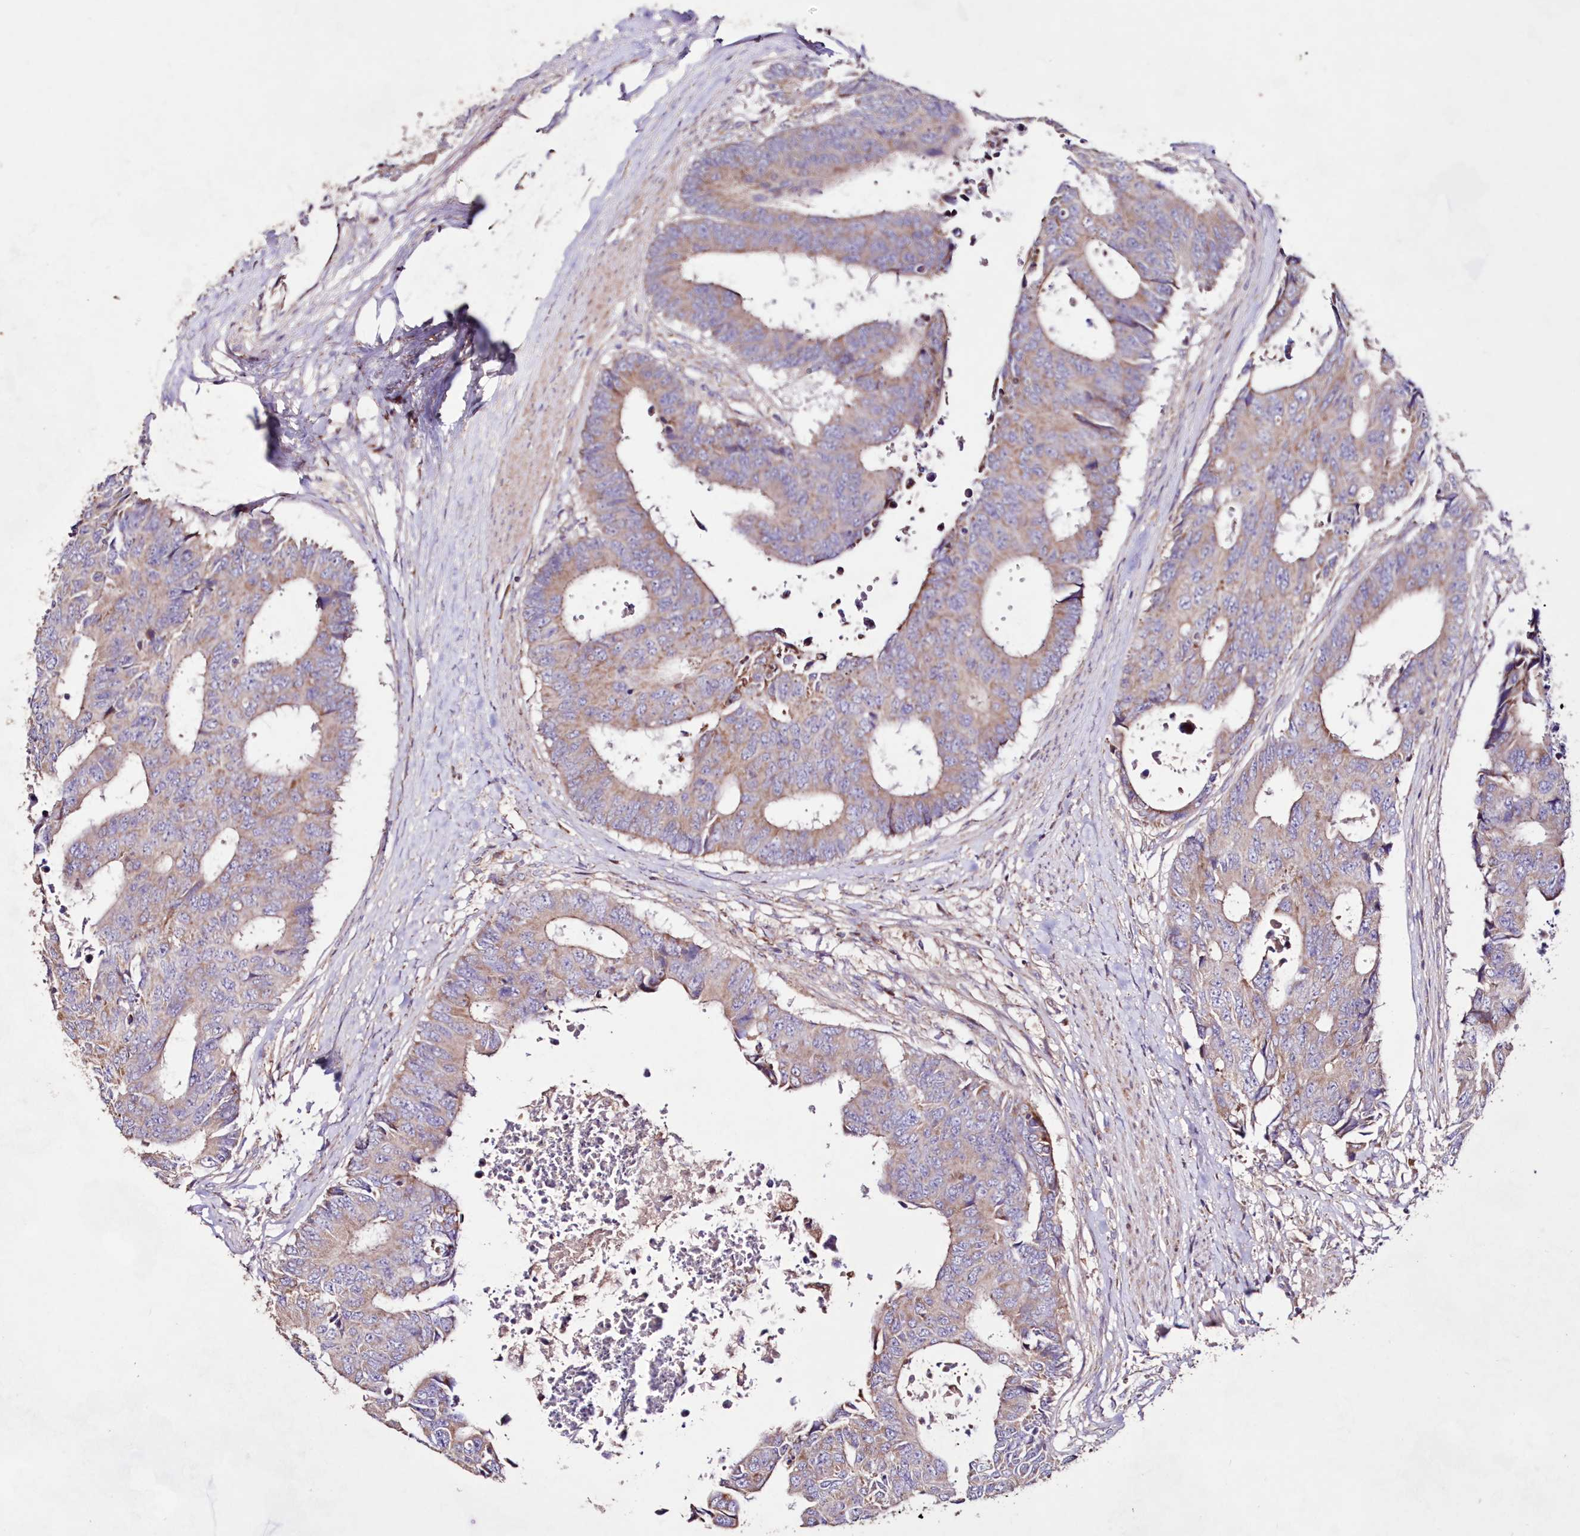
{"staining": {"intensity": "weak", "quantity": "25%-75%", "location": "cytoplasmic/membranous"}, "tissue": "colorectal cancer", "cell_type": "Tumor cells", "image_type": "cancer", "snomed": [{"axis": "morphology", "description": "Adenocarcinoma, NOS"}, {"axis": "topography", "description": "Rectum"}], "caption": "This micrograph exhibits colorectal adenocarcinoma stained with immunohistochemistry to label a protein in brown. The cytoplasmic/membranous of tumor cells show weak positivity for the protein. Nuclei are counter-stained blue.", "gene": "HADHB", "patient": {"sex": "male", "age": 84}}